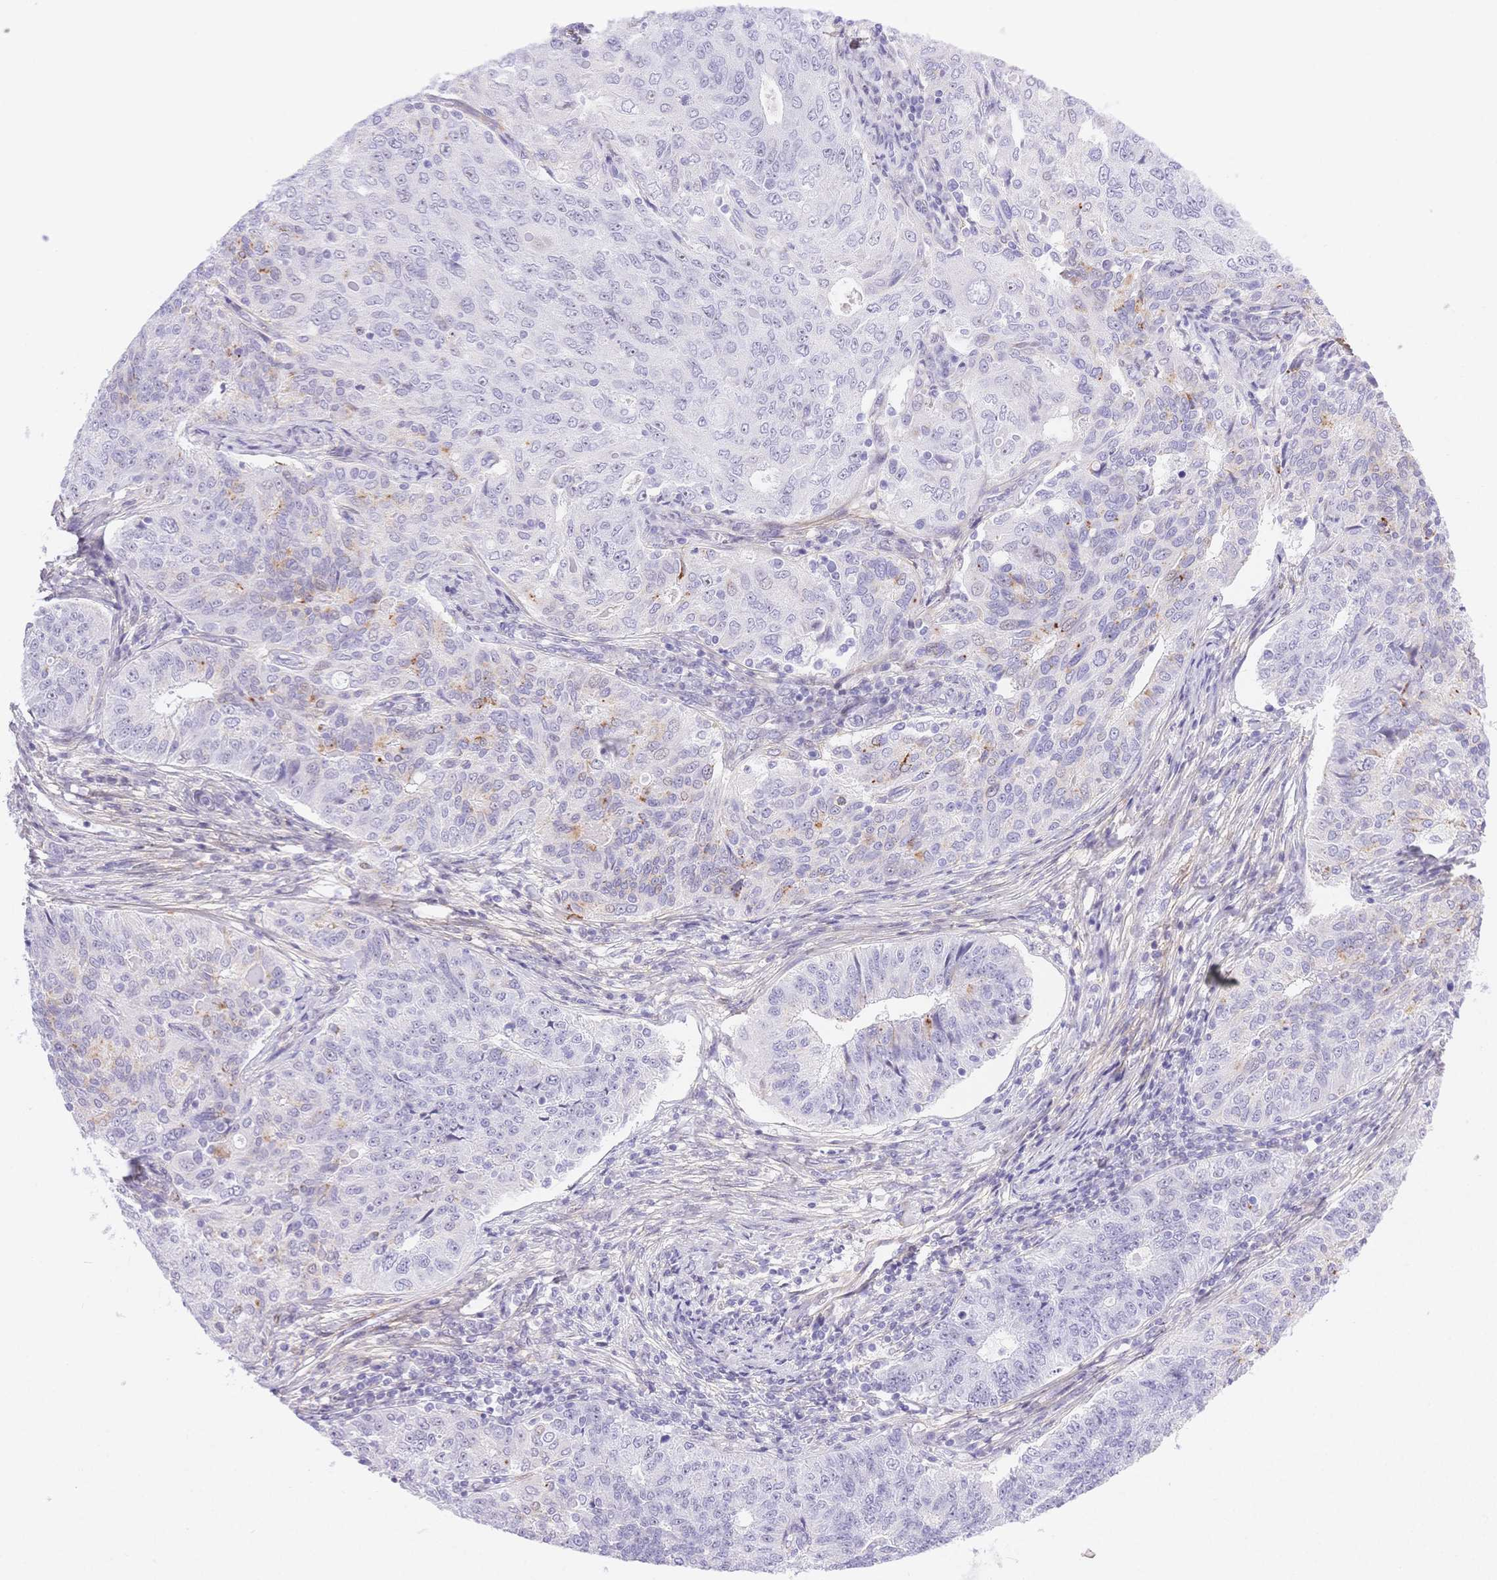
{"staining": {"intensity": "negative", "quantity": "none", "location": "none"}, "tissue": "endometrial cancer", "cell_type": "Tumor cells", "image_type": "cancer", "snomed": [{"axis": "morphology", "description": "Adenocarcinoma, NOS"}, {"axis": "topography", "description": "Endometrium"}], "caption": "A high-resolution histopathology image shows IHC staining of endometrial cancer, which demonstrates no significant positivity in tumor cells. (IHC, brightfield microscopy, high magnification).", "gene": "PDZD2", "patient": {"sex": "female", "age": 43}}